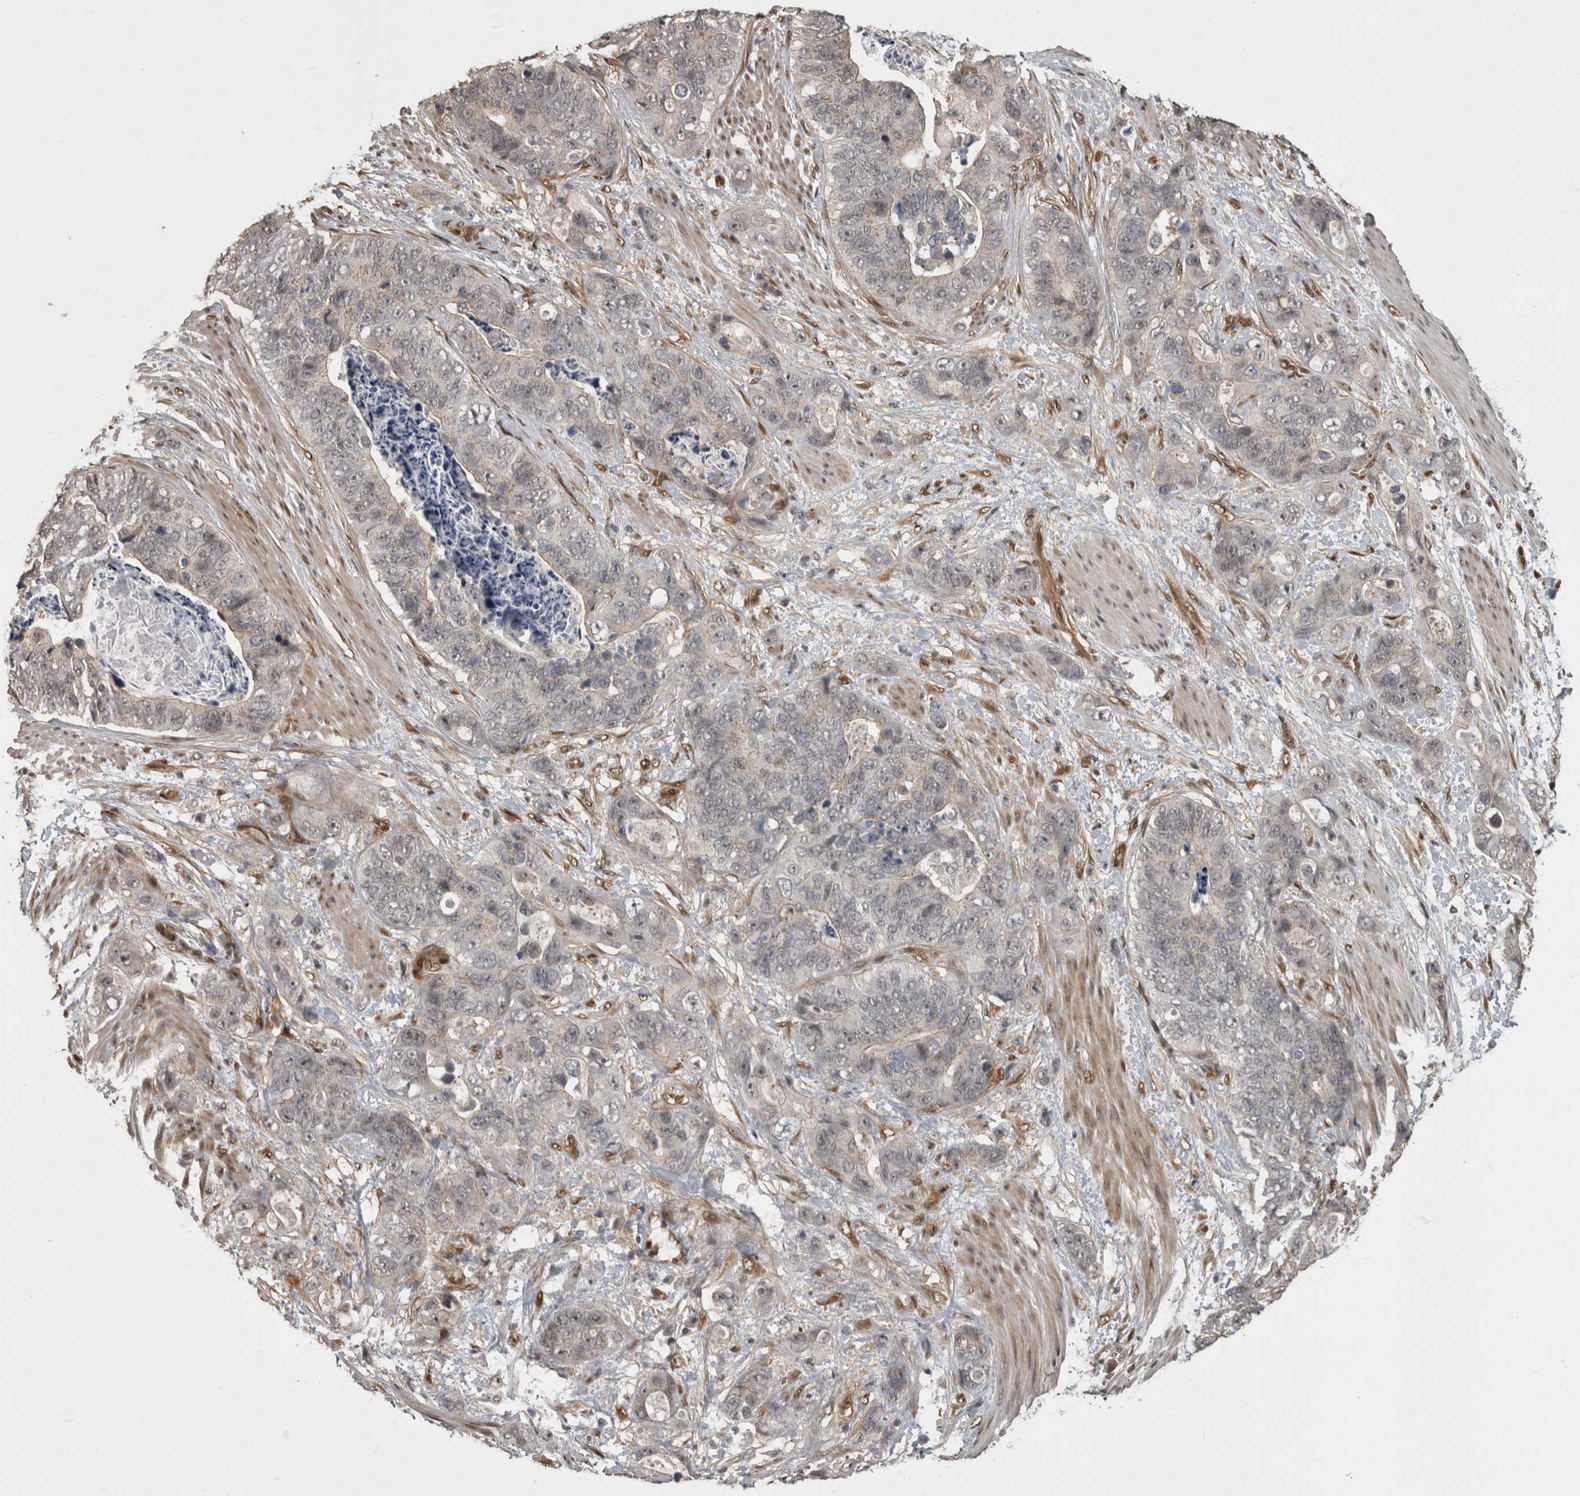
{"staining": {"intensity": "negative", "quantity": "none", "location": "none"}, "tissue": "stomach cancer", "cell_type": "Tumor cells", "image_type": "cancer", "snomed": [{"axis": "morphology", "description": "Normal tissue, NOS"}, {"axis": "morphology", "description": "Adenocarcinoma, NOS"}, {"axis": "topography", "description": "Stomach"}], "caption": "Adenocarcinoma (stomach) was stained to show a protein in brown. There is no significant positivity in tumor cells.", "gene": "AKT3", "patient": {"sex": "female", "age": 89}}